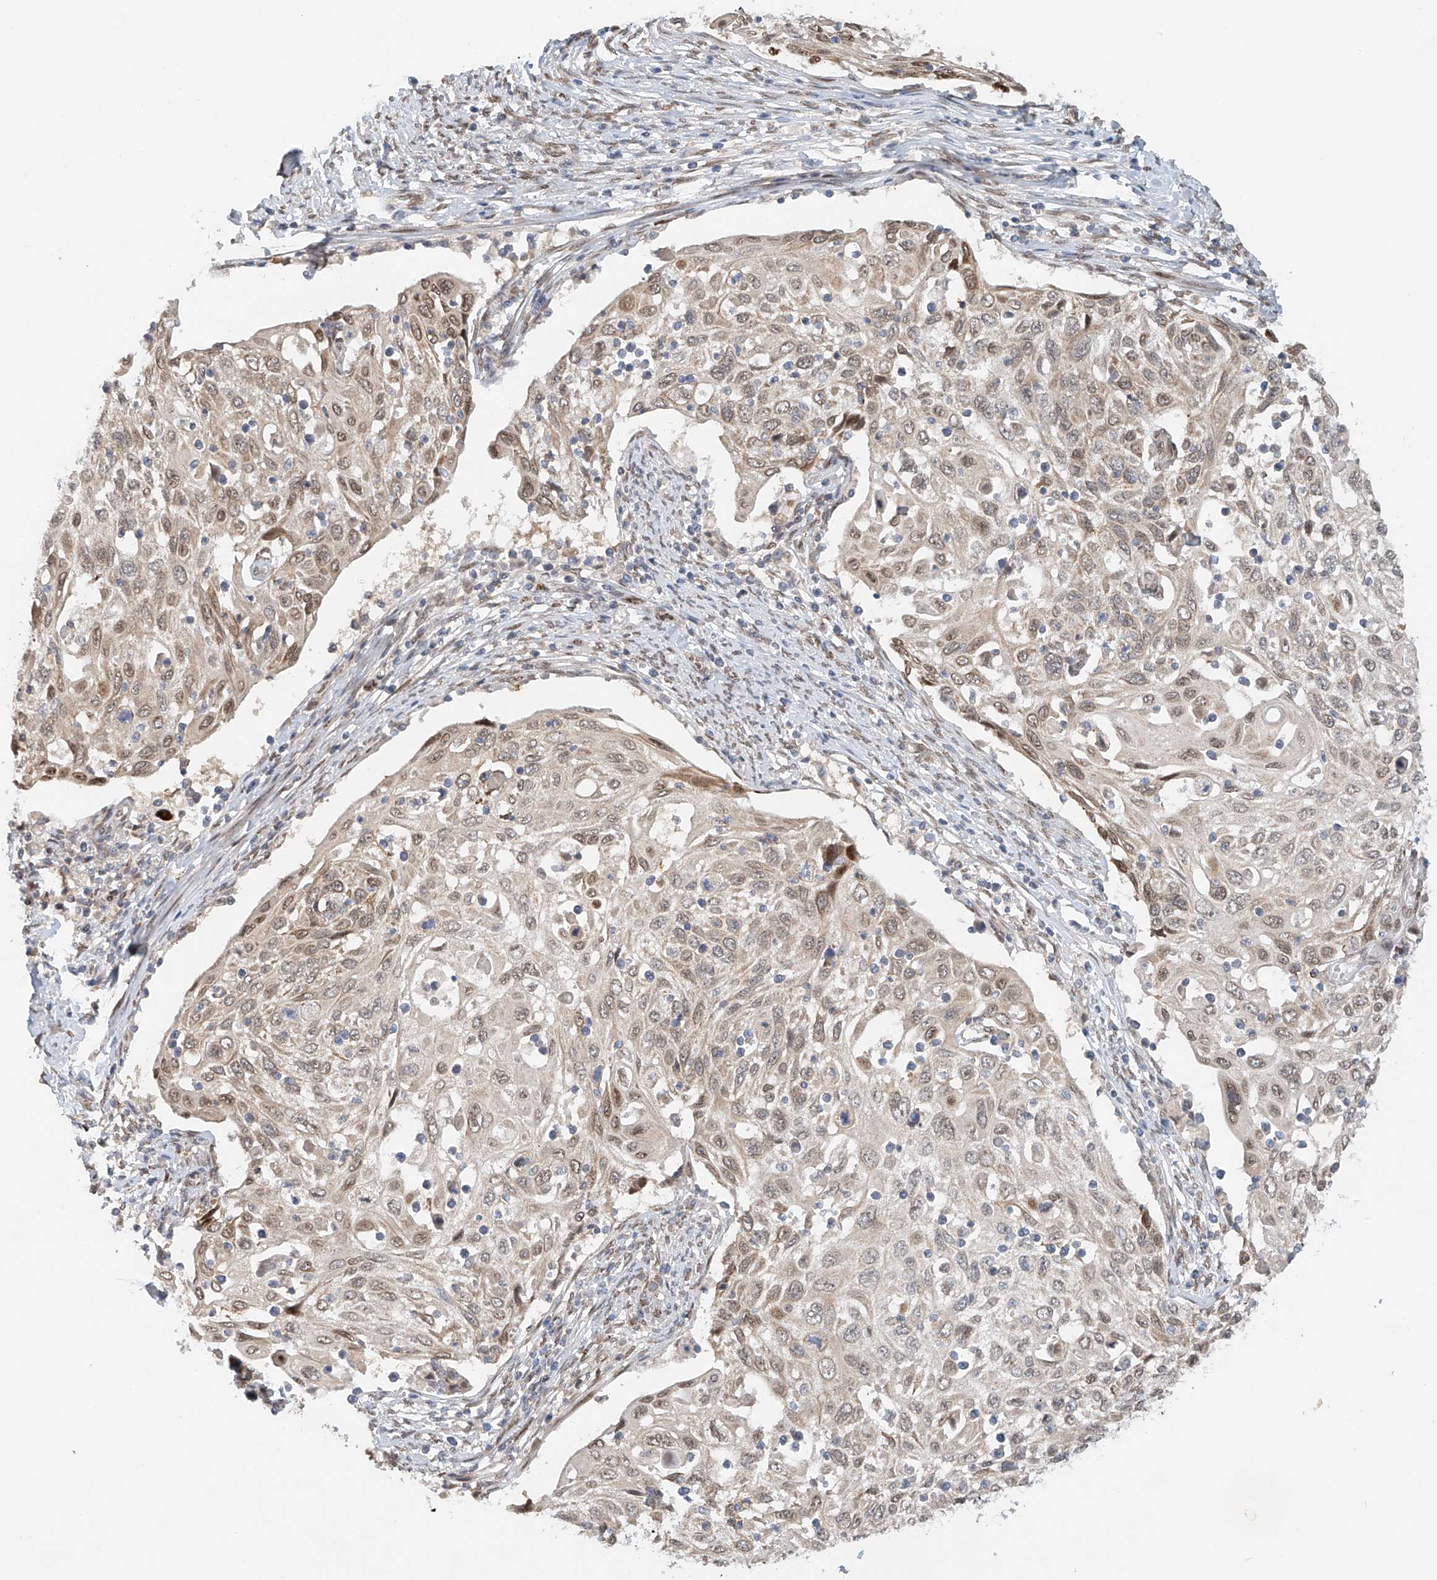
{"staining": {"intensity": "weak", "quantity": "25%-75%", "location": "cytoplasmic/membranous,nuclear"}, "tissue": "cervical cancer", "cell_type": "Tumor cells", "image_type": "cancer", "snomed": [{"axis": "morphology", "description": "Squamous cell carcinoma, NOS"}, {"axis": "topography", "description": "Cervix"}], "caption": "Immunohistochemistry (IHC) of human cervical cancer (squamous cell carcinoma) demonstrates low levels of weak cytoplasmic/membranous and nuclear positivity in approximately 25%-75% of tumor cells.", "gene": "STARD9", "patient": {"sex": "female", "age": 70}}